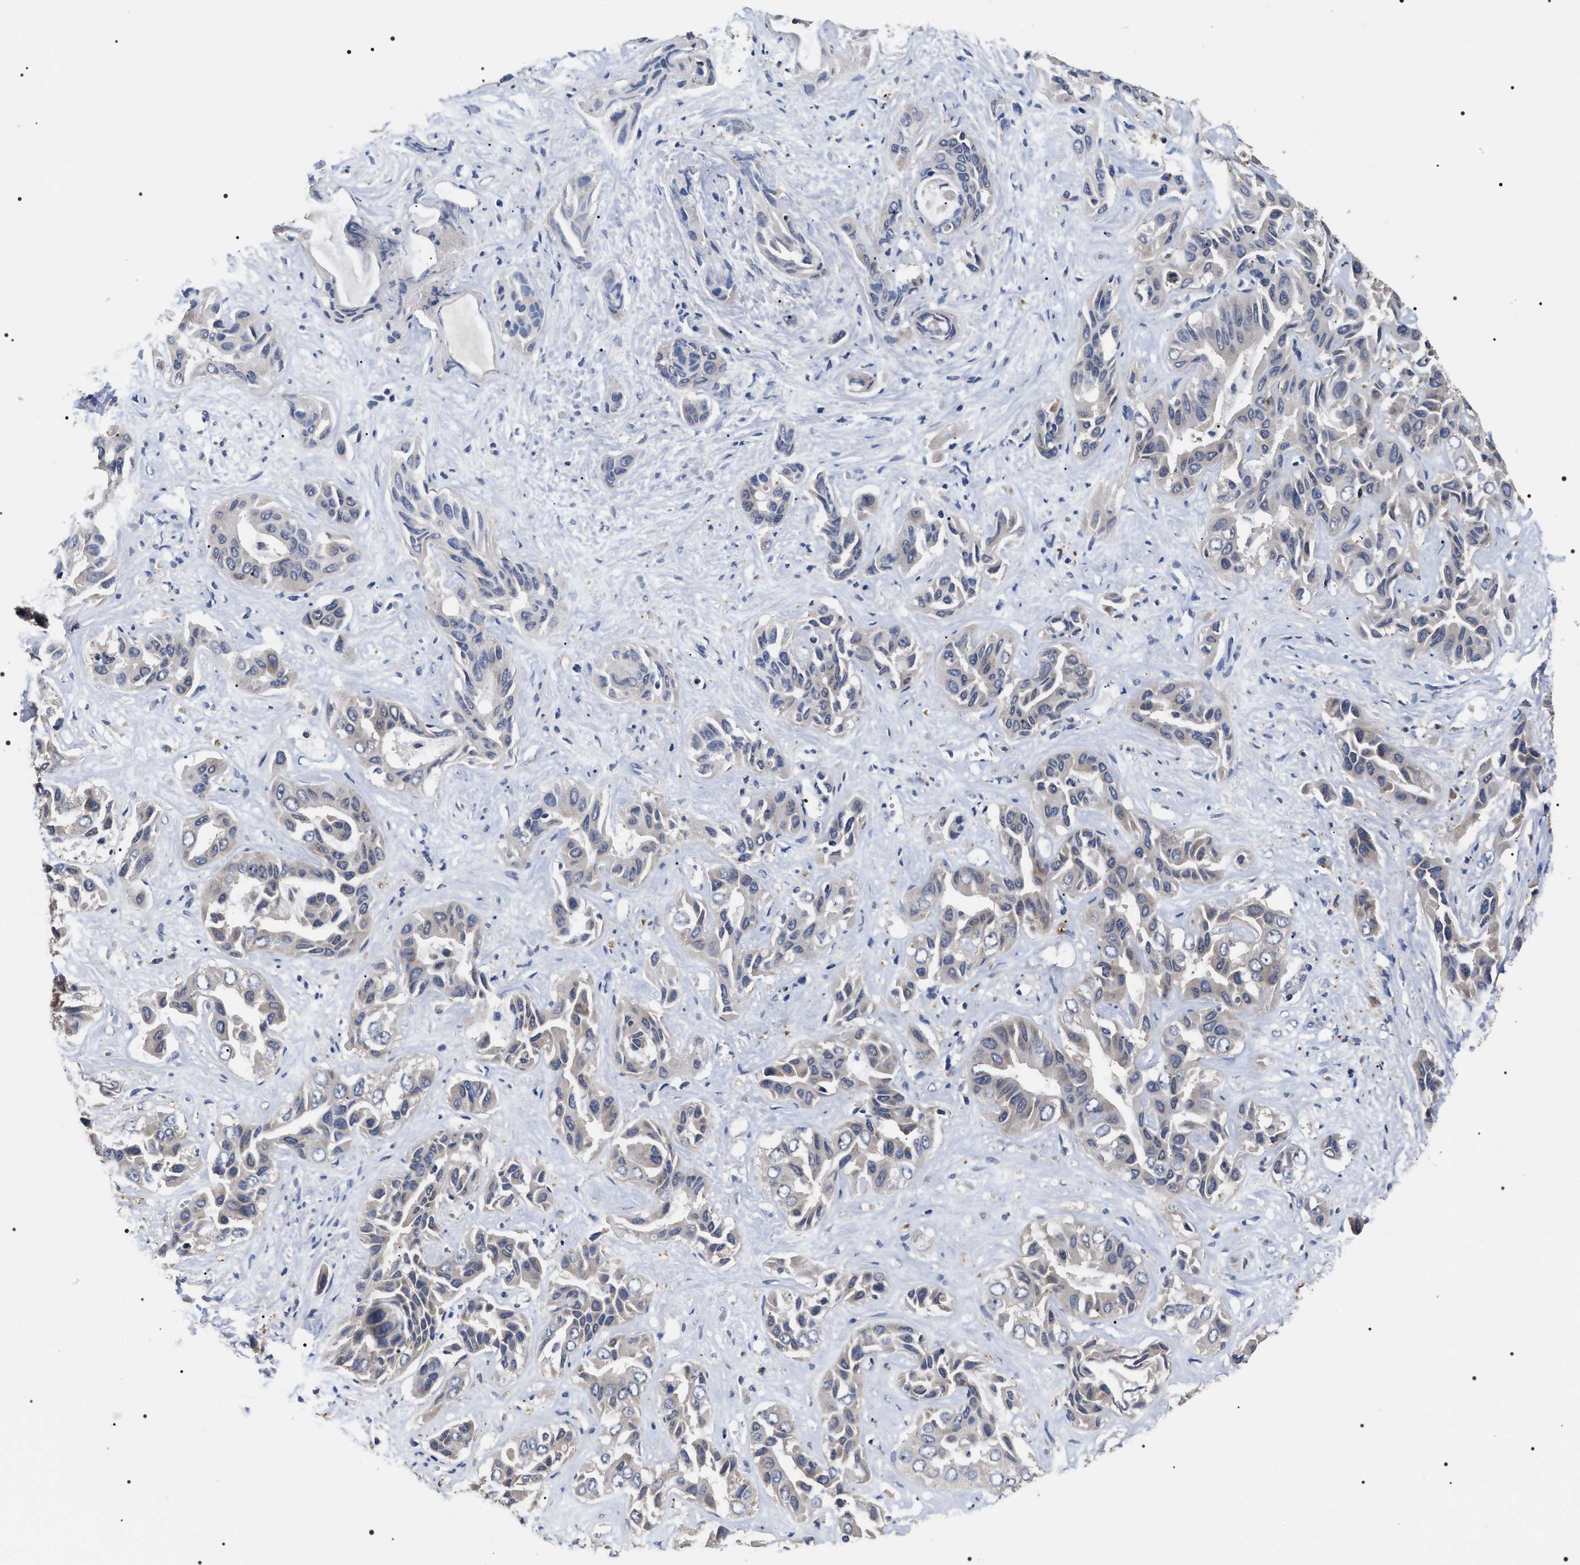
{"staining": {"intensity": "negative", "quantity": "none", "location": "none"}, "tissue": "liver cancer", "cell_type": "Tumor cells", "image_type": "cancer", "snomed": [{"axis": "morphology", "description": "Cholangiocarcinoma"}, {"axis": "topography", "description": "Liver"}], "caption": "Protein analysis of cholangiocarcinoma (liver) displays no significant positivity in tumor cells.", "gene": "UPF3A", "patient": {"sex": "female", "age": 52}}